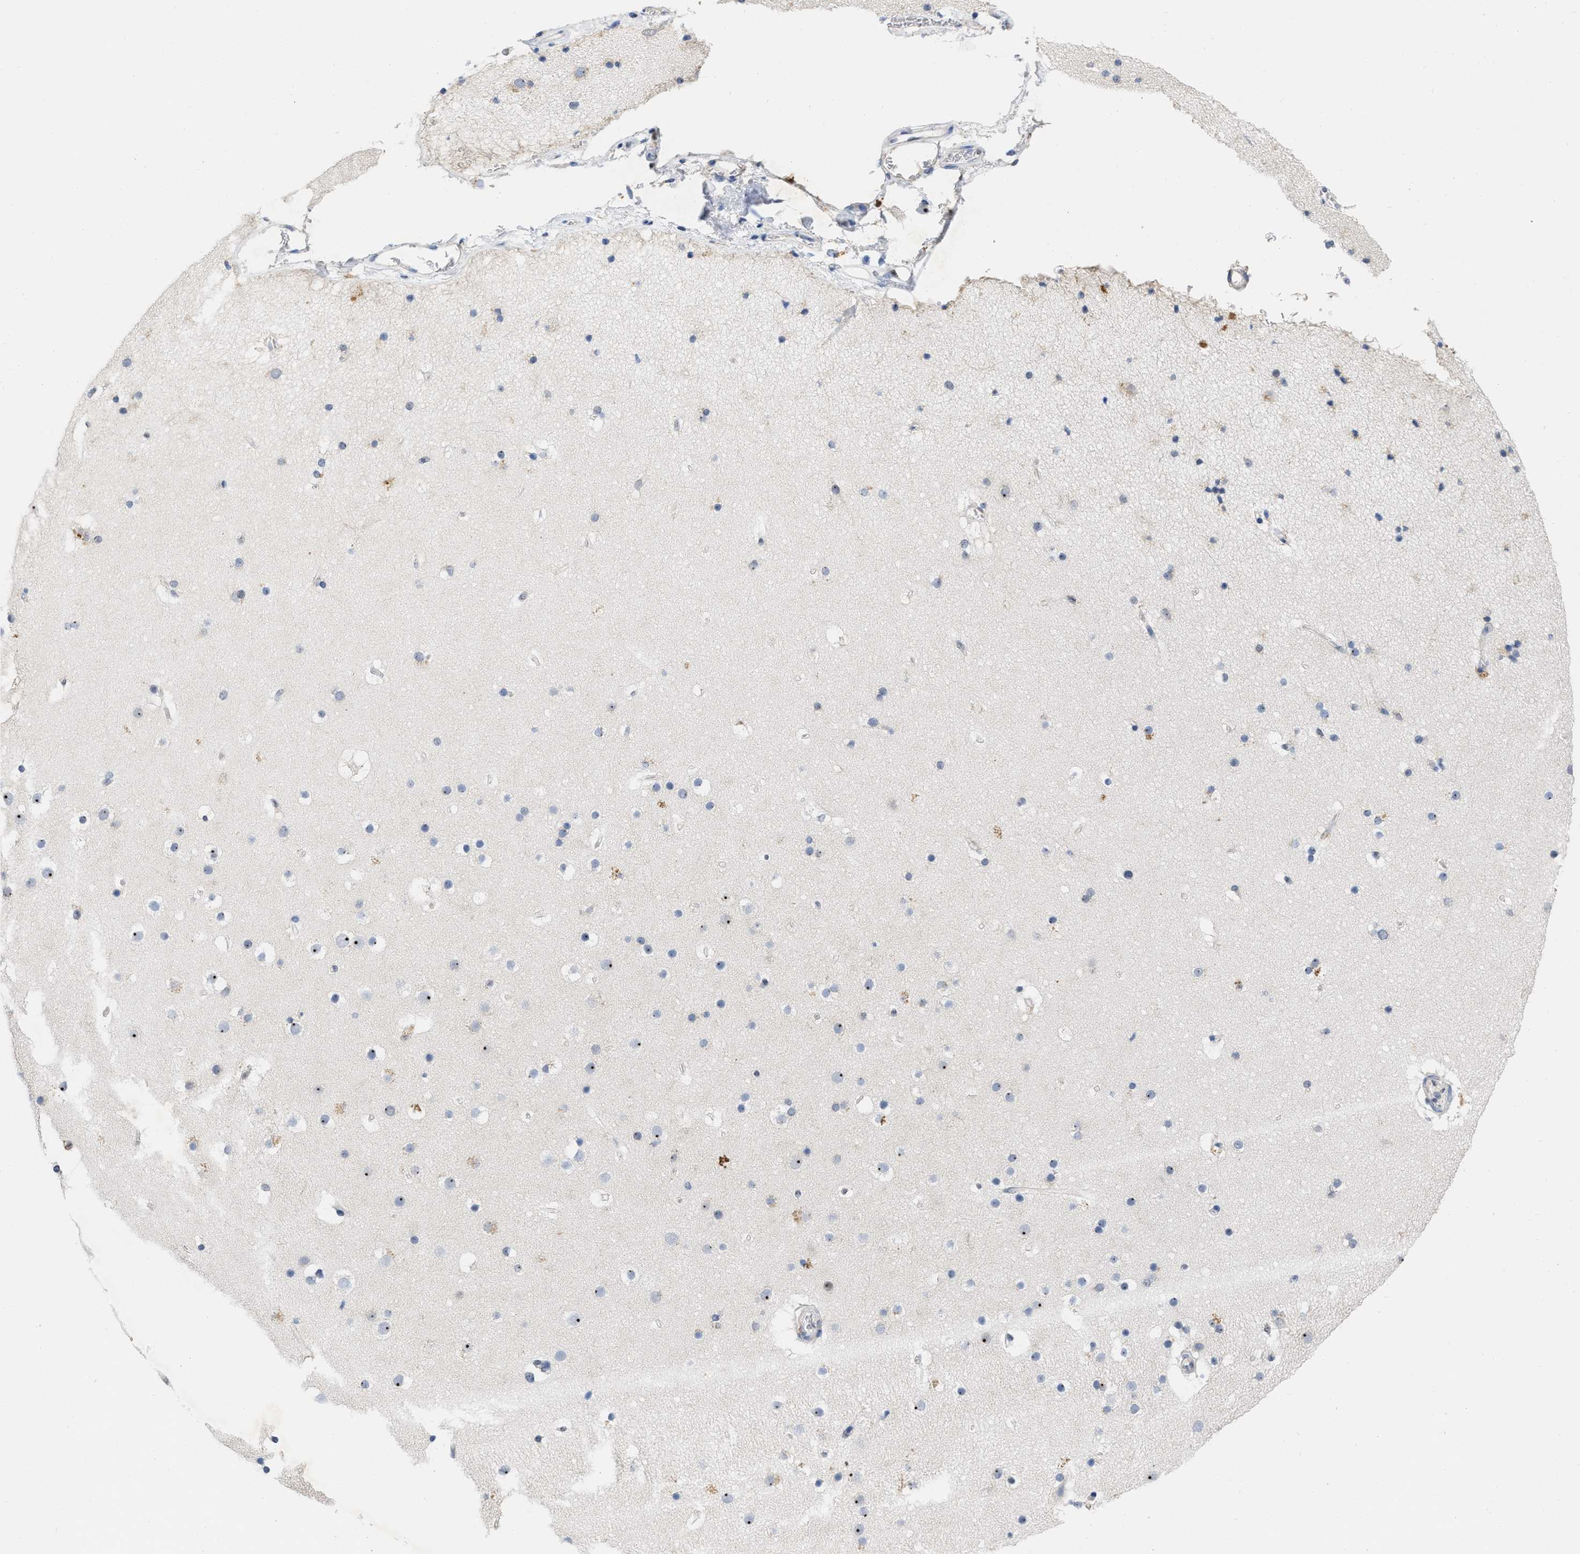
{"staining": {"intensity": "negative", "quantity": "none", "location": "none"}, "tissue": "cerebral cortex", "cell_type": "Endothelial cells", "image_type": "normal", "snomed": [{"axis": "morphology", "description": "Normal tissue, NOS"}, {"axis": "topography", "description": "Cerebral cortex"}], "caption": "High magnification brightfield microscopy of unremarkable cerebral cortex stained with DAB (brown) and counterstained with hematoxylin (blue): endothelial cells show no significant expression. The staining is performed using DAB brown chromogen with nuclei counter-stained in using hematoxylin.", "gene": "ELAC2", "patient": {"sex": "male", "age": 57}}